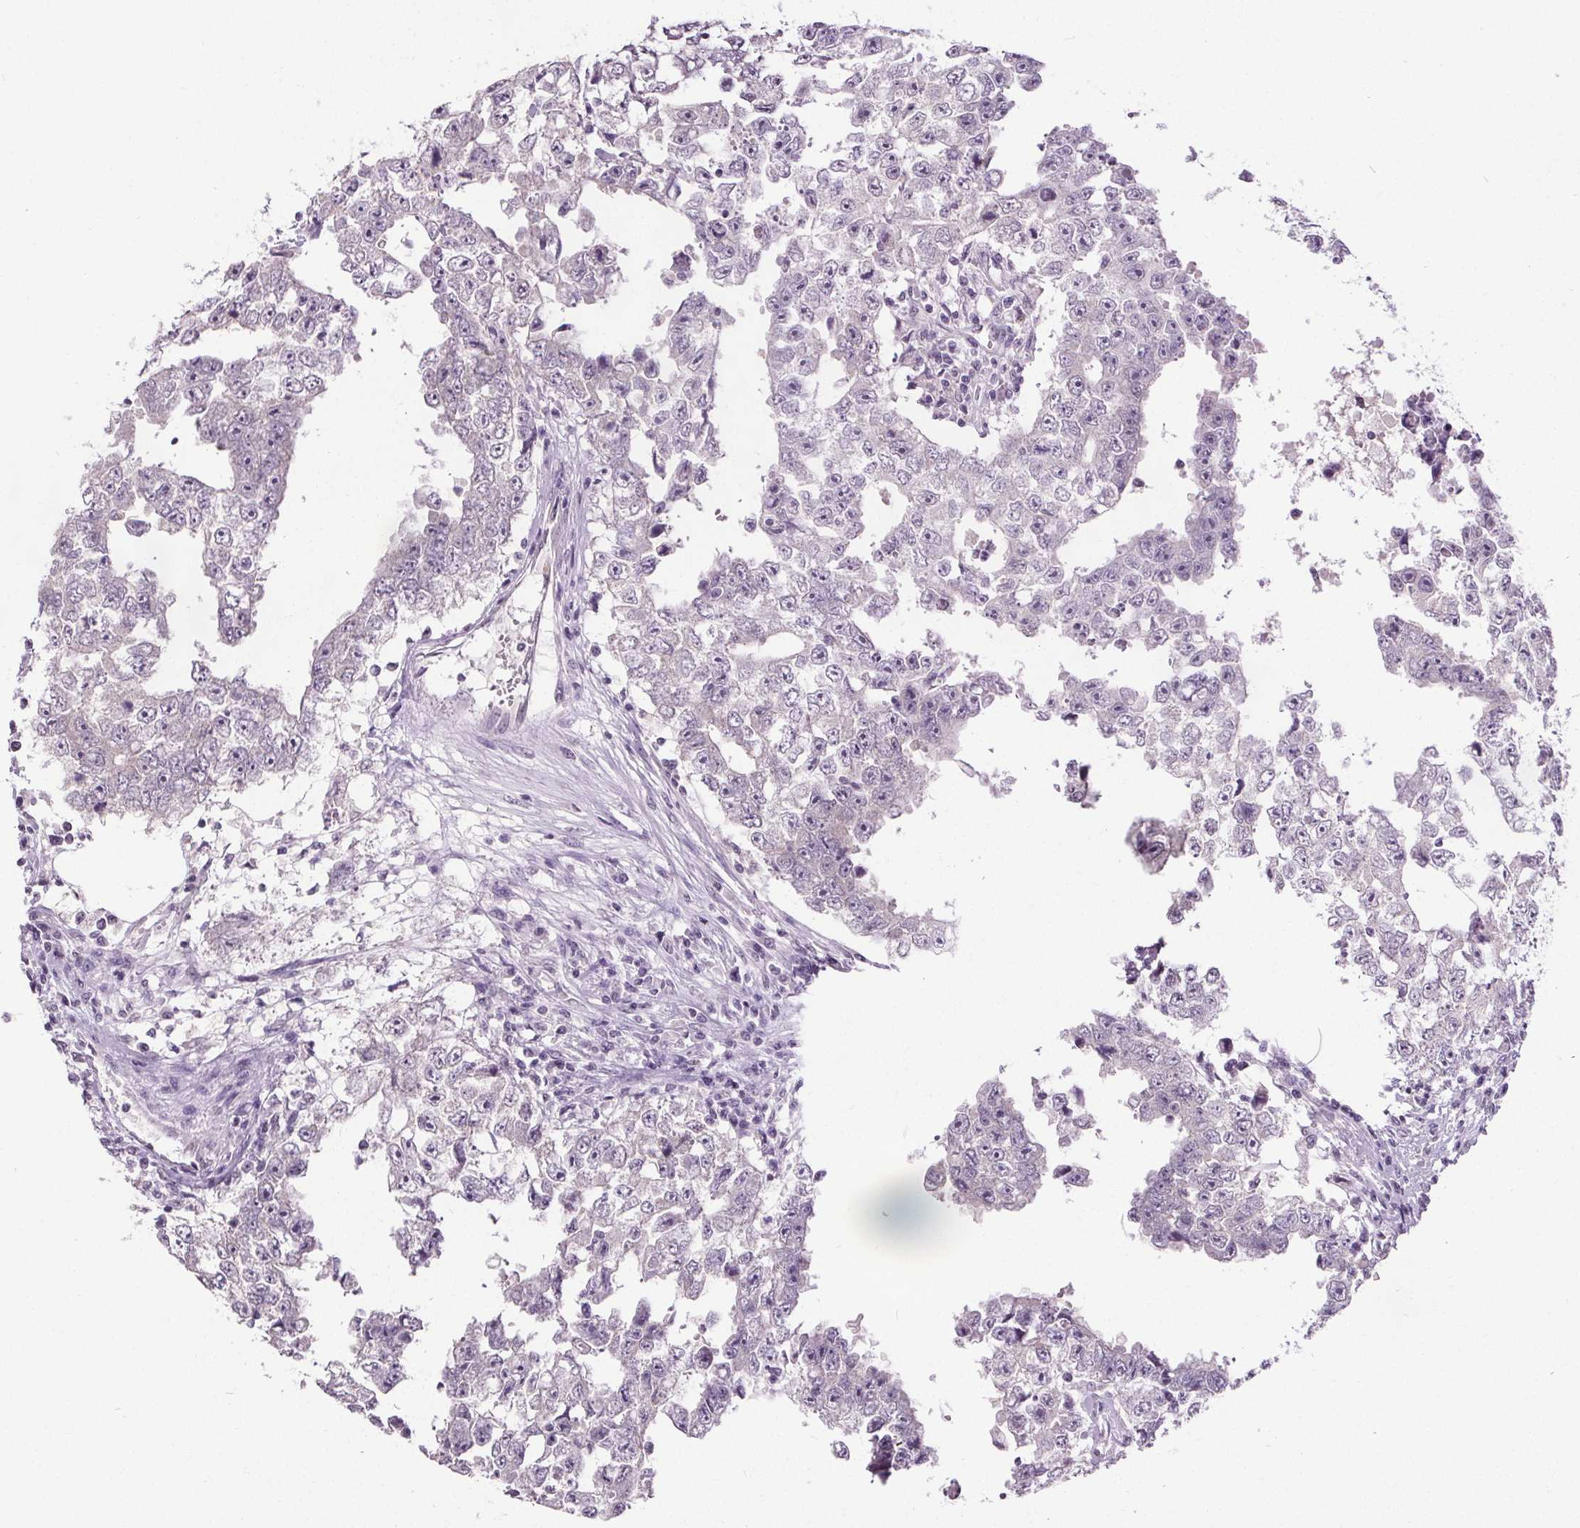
{"staining": {"intensity": "negative", "quantity": "none", "location": "none"}, "tissue": "testis cancer", "cell_type": "Tumor cells", "image_type": "cancer", "snomed": [{"axis": "morphology", "description": "Carcinoma, Embryonal, NOS"}, {"axis": "topography", "description": "Testis"}], "caption": "Immunohistochemistry of human testis cancer (embryonal carcinoma) displays no expression in tumor cells.", "gene": "SLC2A9", "patient": {"sex": "male", "age": 36}}